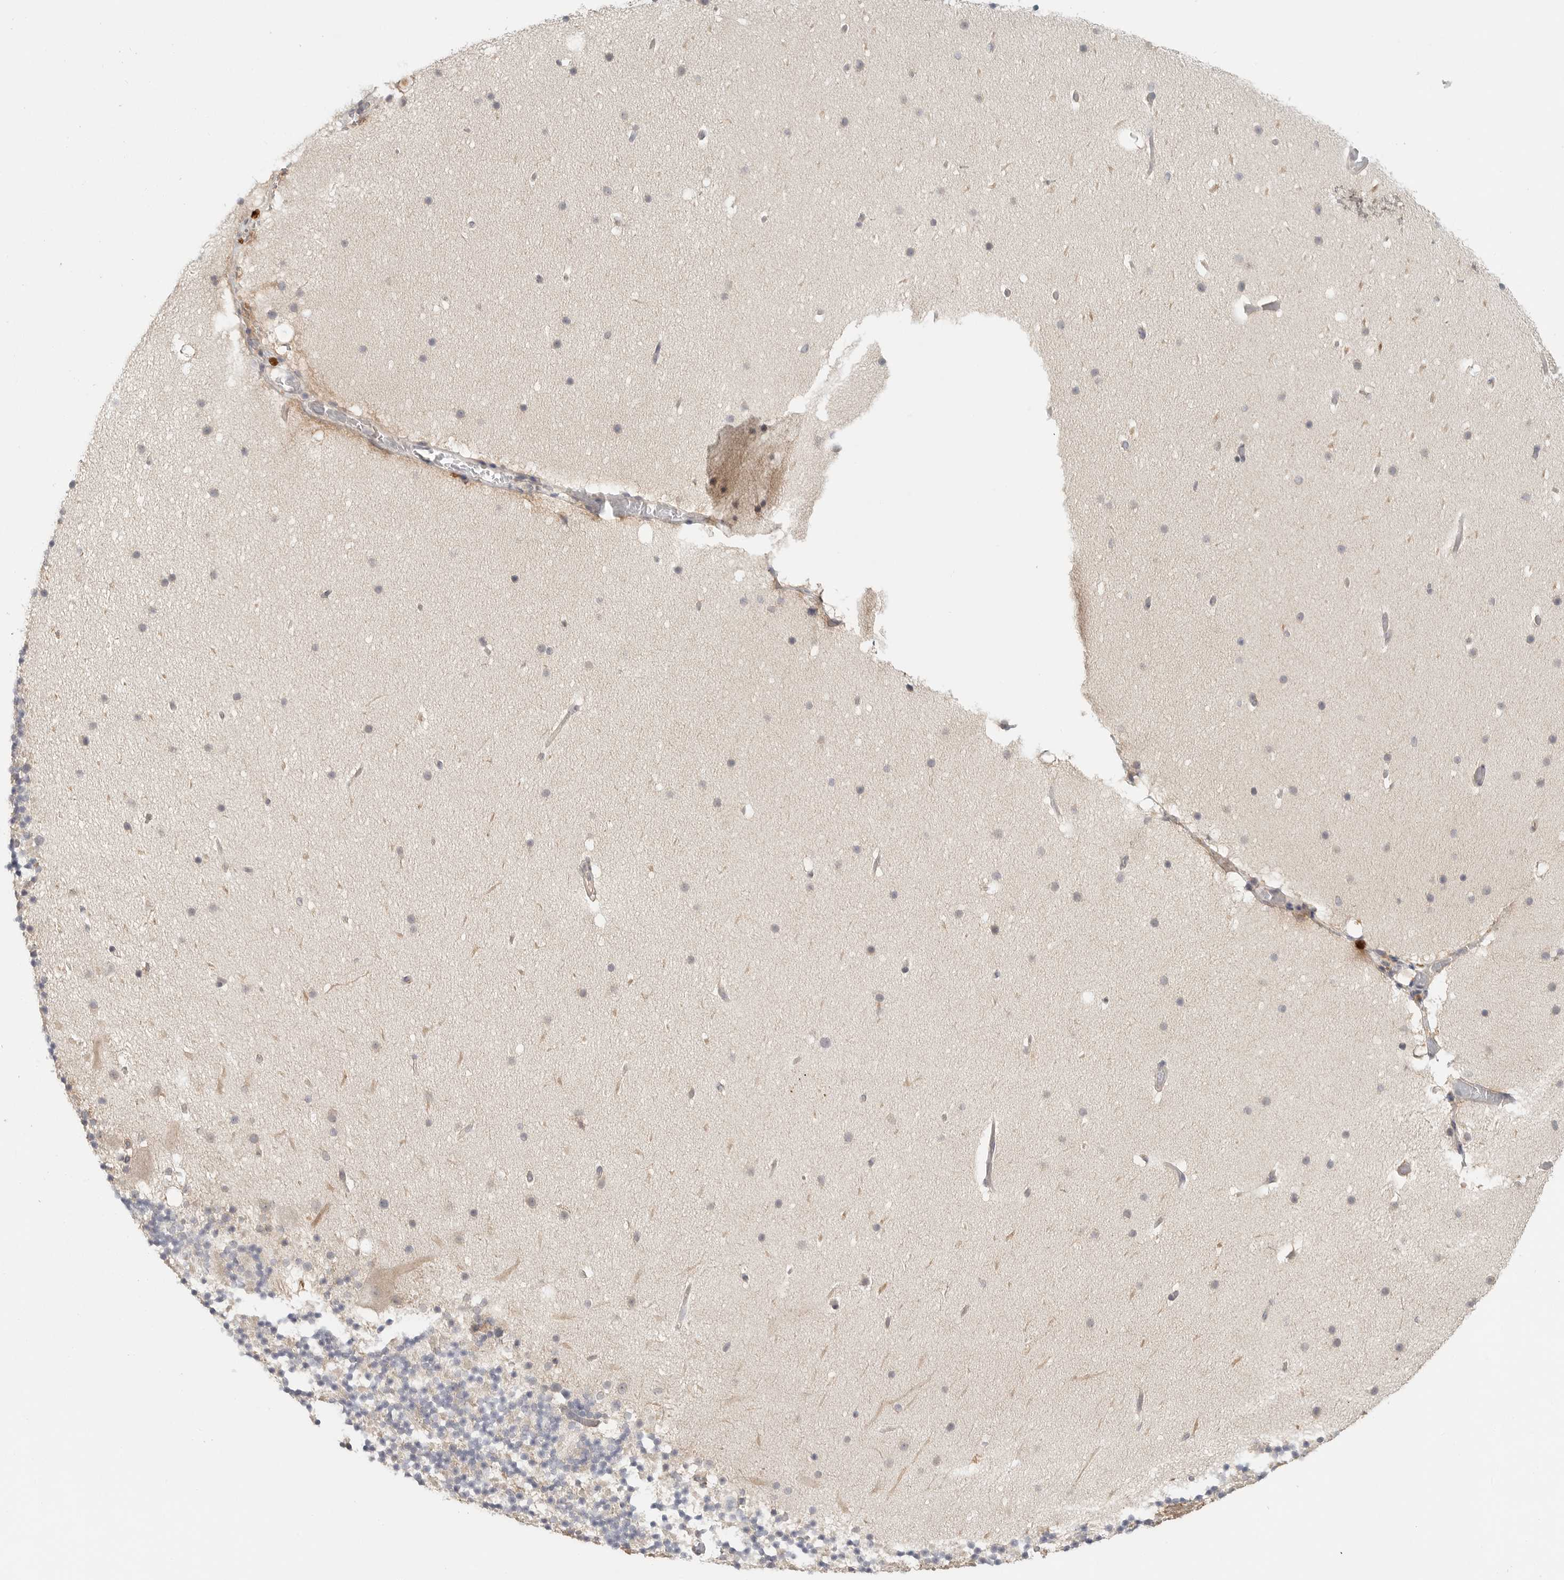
{"staining": {"intensity": "negative", "quantity": "none", "location": "none"}, "tissue": "cerebellum", "cell_type": "Cells in granular layer", "image_type": "normal", "snomed": [{"axis": "morphology", "description": "Normal tissue, NOS"}, {"axis": "topography", "description": "Cerebellum"}], "caption": "The micrograph reveals no significant expression in cells in granular layer of cerebellum. (Brightfield microscopy of DAB immunohistochemistry (IHC) at high magnification).", "gene": "HDAC6", "patient": {"sex": "male", "age": 57}}